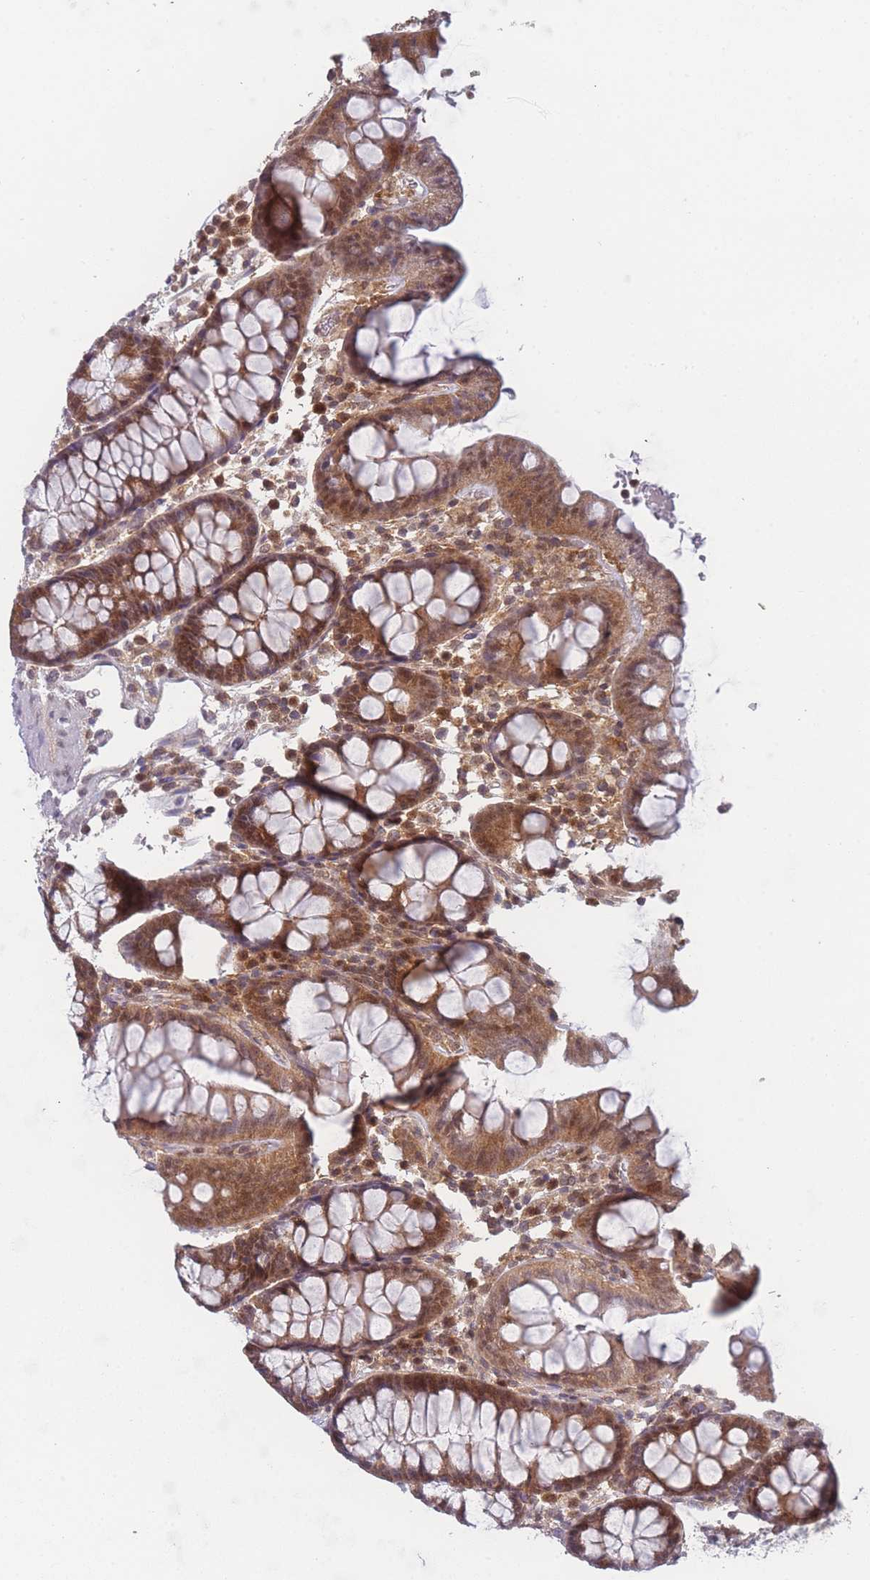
{"staining": {"intensity": "weak", "quantity": ">75%", "location": "cytoplasmic/membranous"}, "tissue": "colon", "cell_type": "Endothelial cells", "image_type": "normal", "snomed": [{"axis": "morphology", "description": "Normal tissue, NOS"}, {"axis": "topography", "description": "Colon"}], "caption": "Colon was stained to show a protein in brown. There is low levels of weak cytoplasmic/membranous staining in about >75% of endothelial cells. (DAB IHC with brightfield microscopy, high magnification).", "gene": "MRI1", "patient": {"sex": "male", "age": 75}}